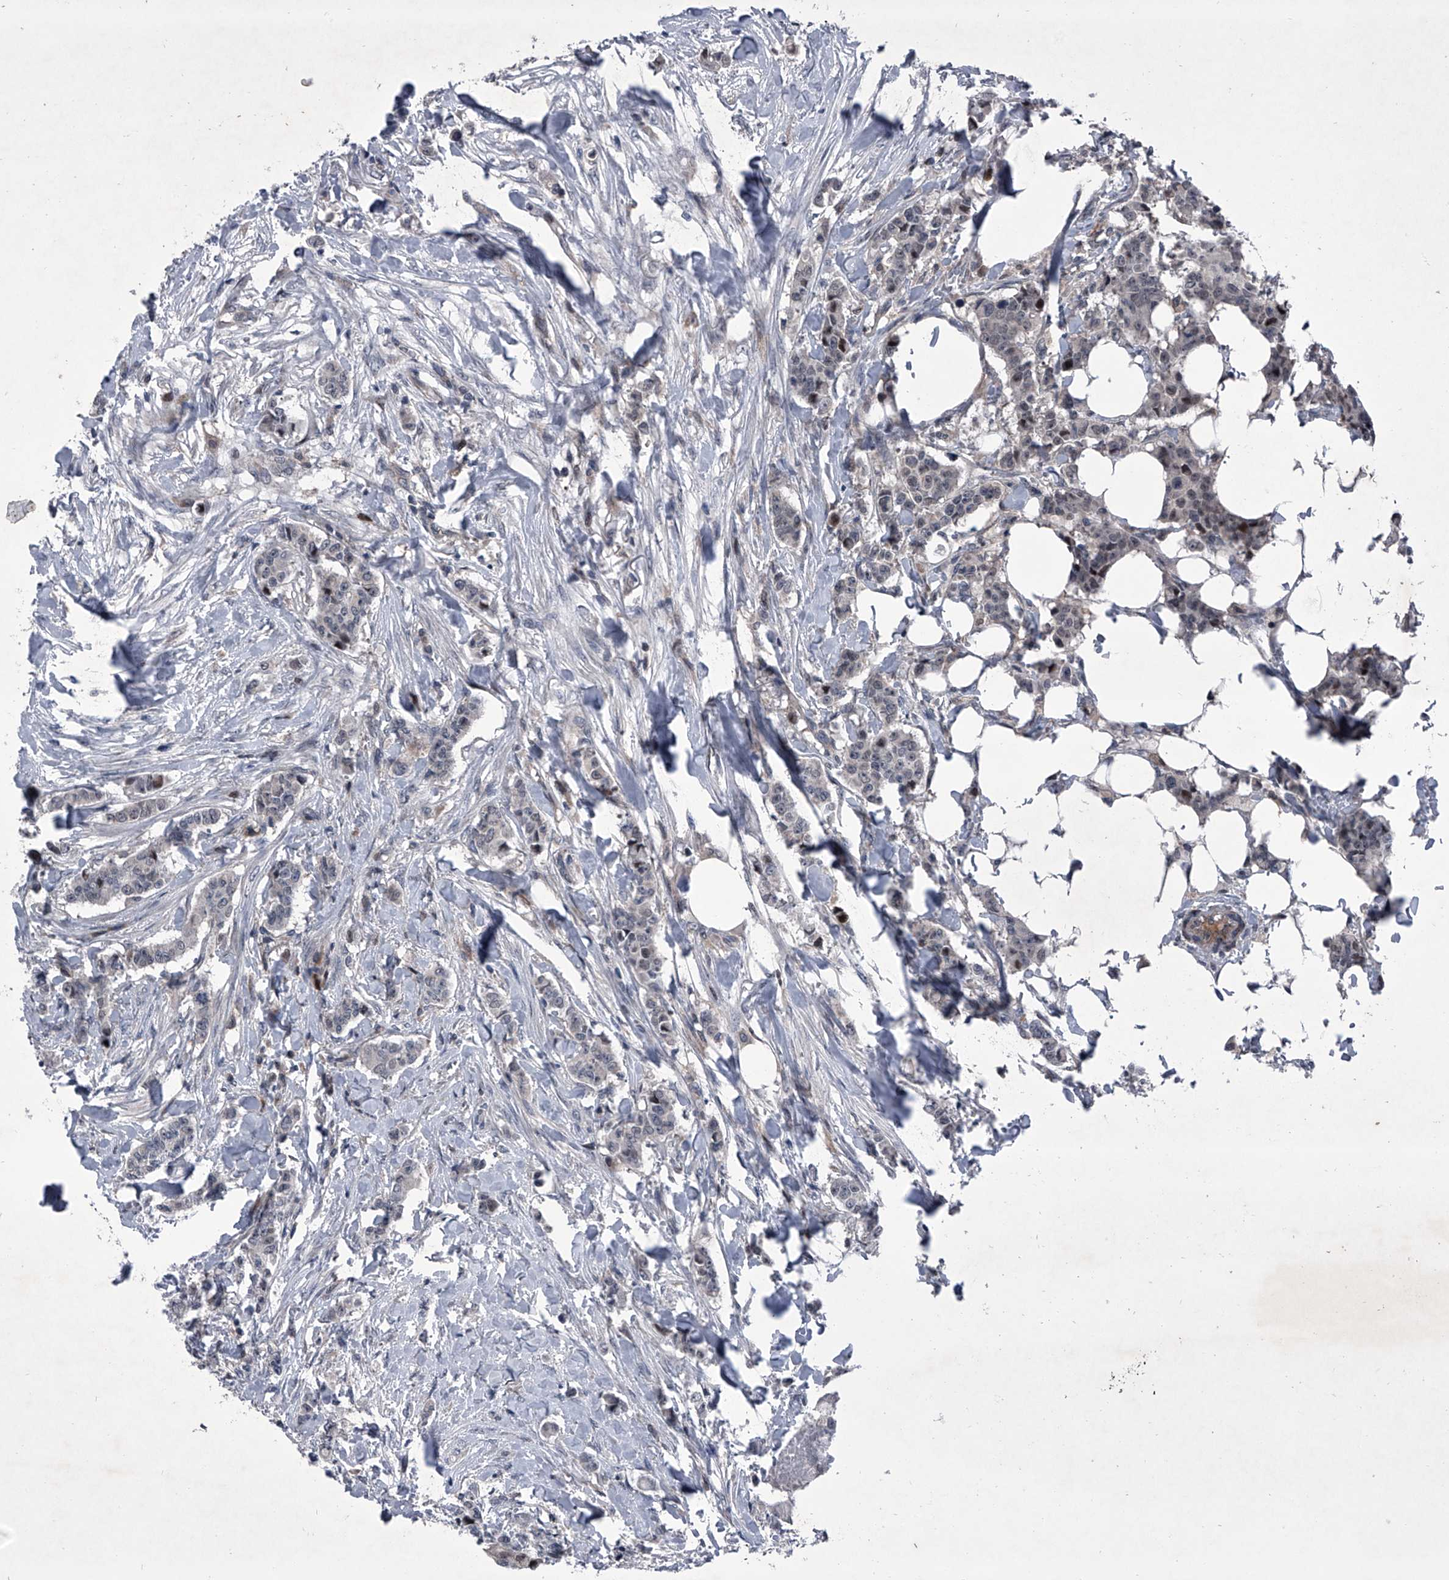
{"staining": {"intensity": "negative", "quantity": "none", "location": "none"}, "tissue": "breast cancer", "cell_type": "Tumor cells", "image_type": "cancer", "snomed": [{"axis": "morphology", "description": "Duct carcinoma"}, {"axis": "topography", "description": "Breast"}], "caption": "An immunohistochemistry (IHC) micrograph of breast infiltrating ductal carcinoma is shown. There is no staining in tumor cells of breast infiltrating ductal carcinoma.", "gene": "ELK4", "patient": {"sex": "female", "age": 40}}